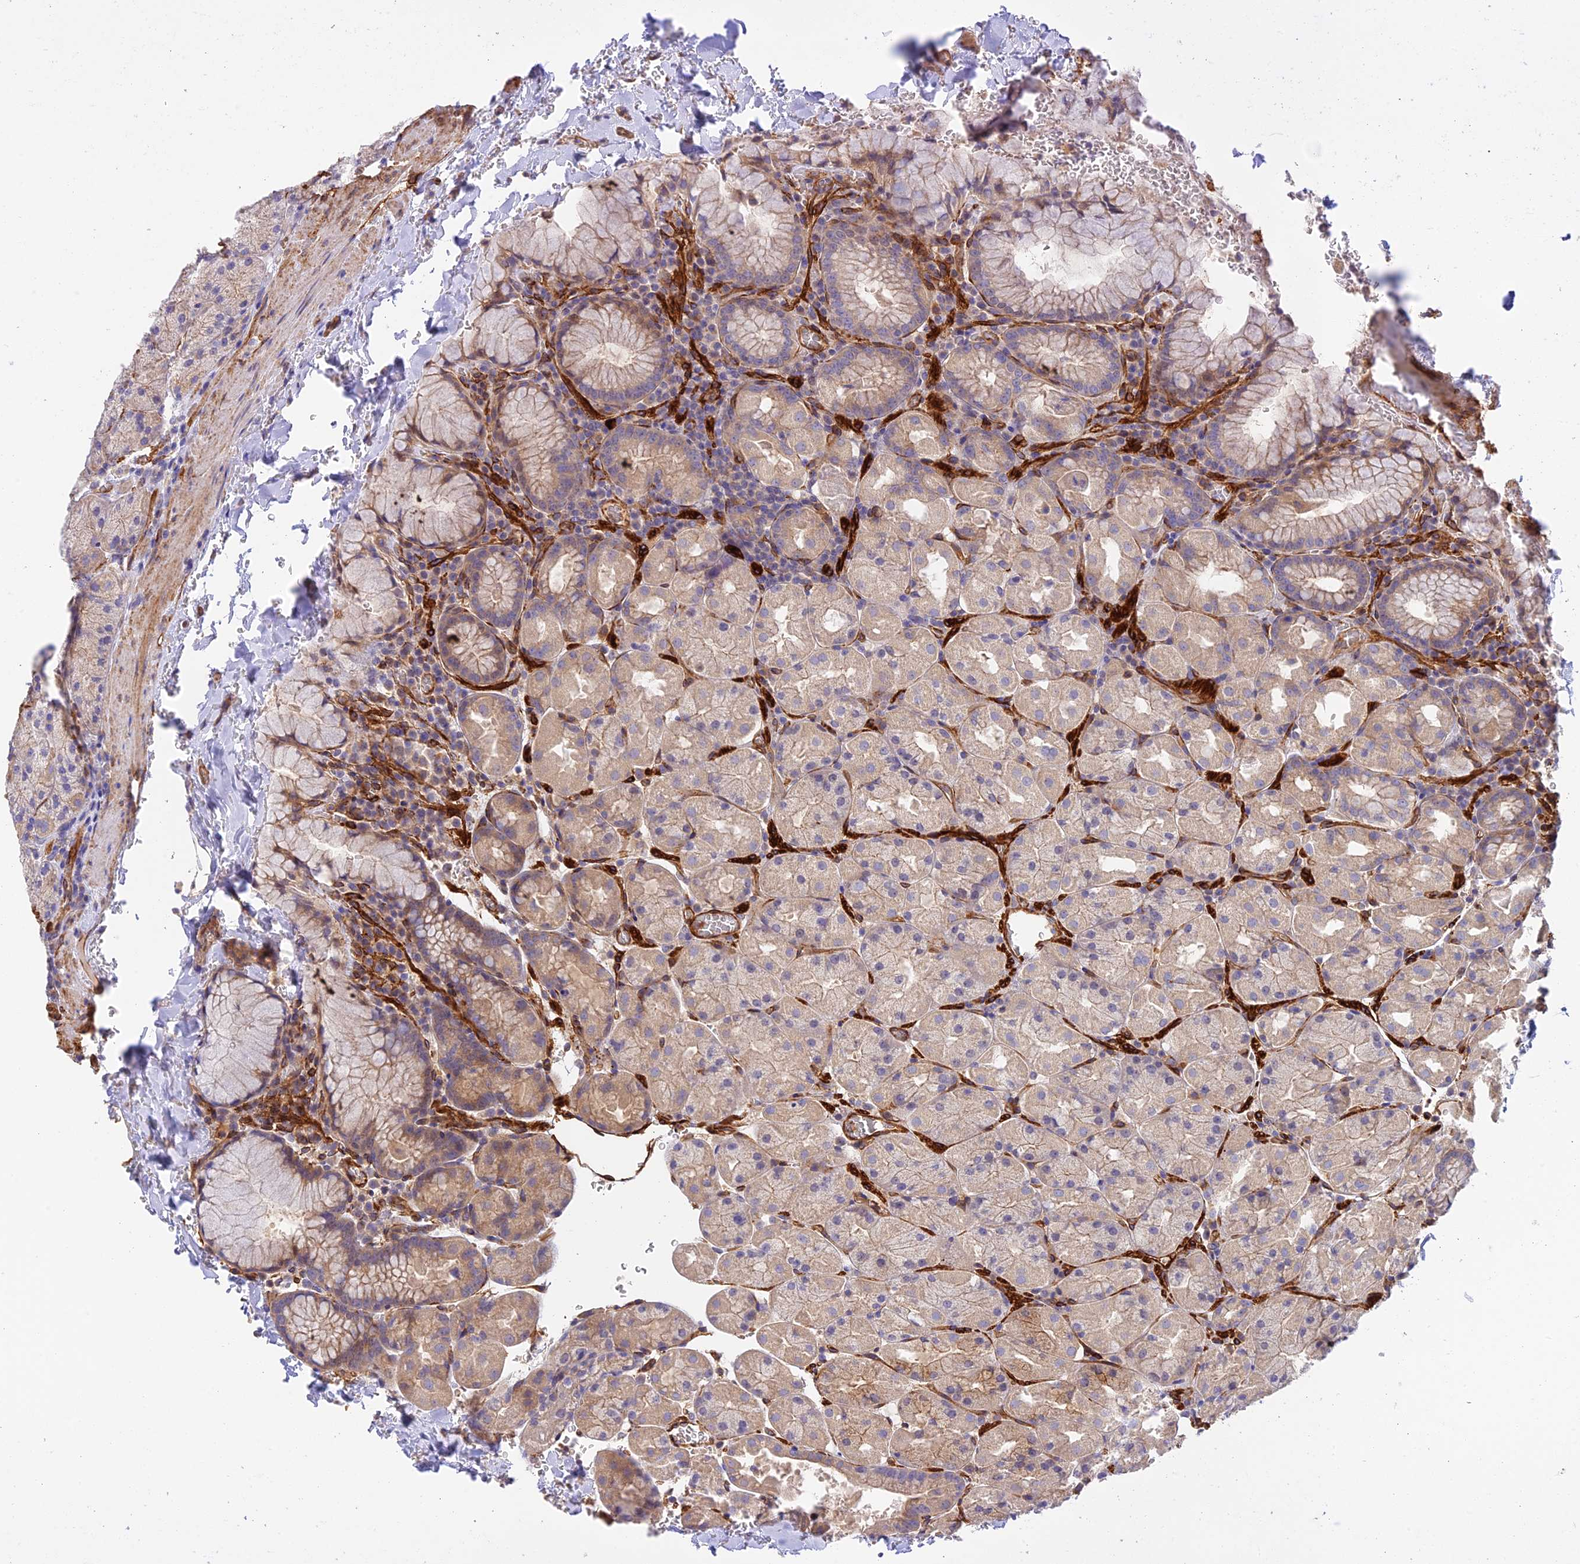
{"staining": {"intensity": "moderate", "quantity": "25%-75%", "location": "cytoplasmic/membranous"}, "tissue": "stomach", "cell_type": "Glandular cells", "image_type": "normal", "snomed": [{"axis": "morphology", "description": "Normal tissue, NOS"}, {"axis": "topography", "description": "Stomach, upper"}, {"axis": "topography", "description": "Stomach, lower"}], "caption": "Brown immunohistochemical staining in benign stomach displays moderate cytoplasmic/membranous expression in approximately 25%-75% of glandular cells.", "gene": "MYO9A", "patient": {"sex": "male", "age": 80}}